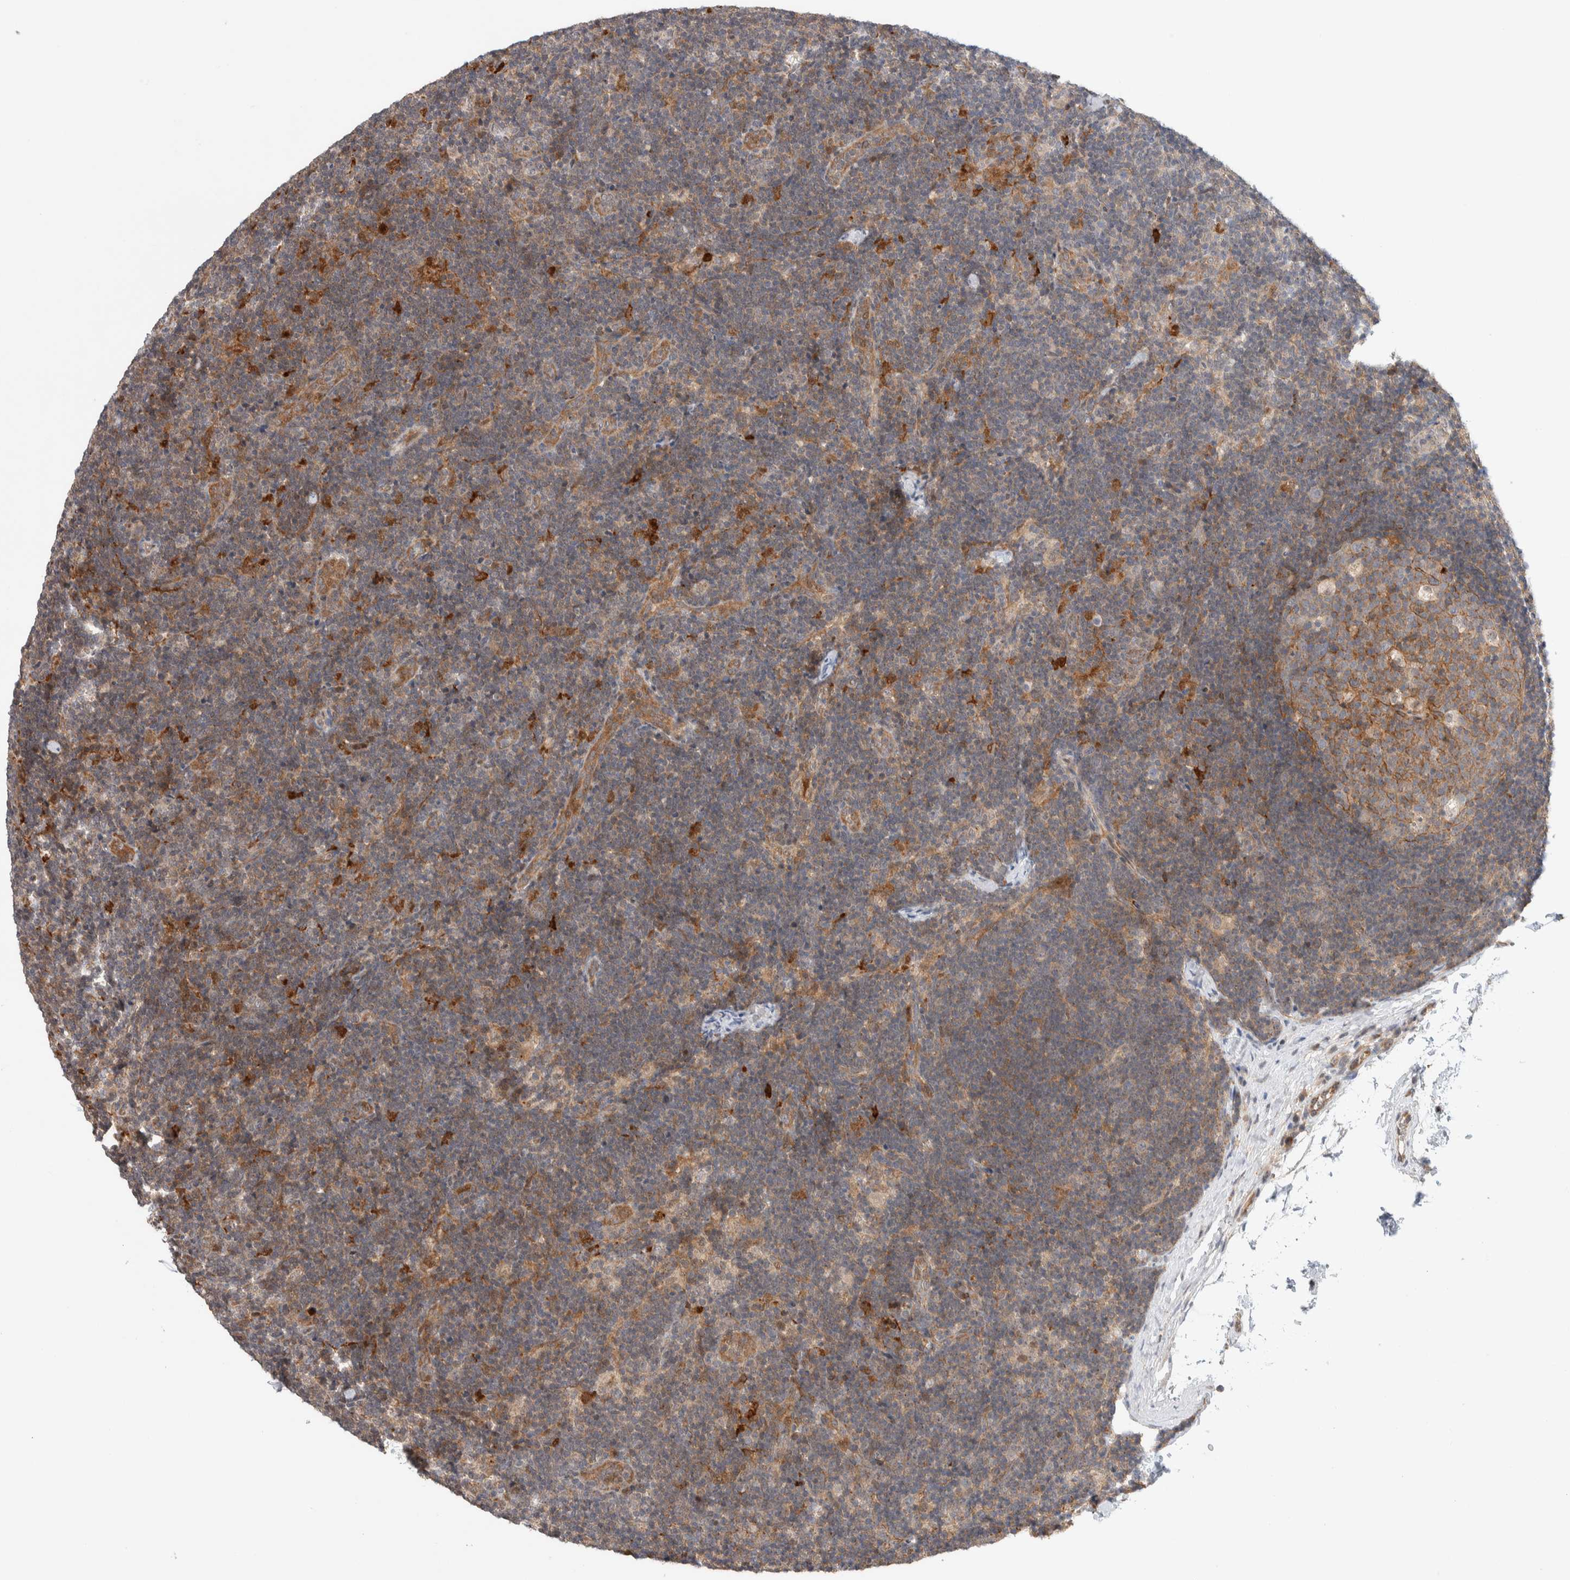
{"staining": {"intensity": "moderate", "quantity": "25%-75%", "location": "cytoplasmic/membranous"}, "tissue": "lymph node", "cell_type": "Germinal center cells", "image_type": "normal", "snomed": [{"axis": "morphology", "description": "Normal tissue, NOS"}, {"axis": "topography", "description": "Lymph node"}], "caption": "Protein analysis of benign lymph node displays moderate cytoplasmic/membranous expression in approximately 25%-75% of germinal center cells. The protein of interest is shown in brown color, while the nuclei are stained blue.", "gene": "DEPTOR", "patient": {"sex": "female", "age": 22}}